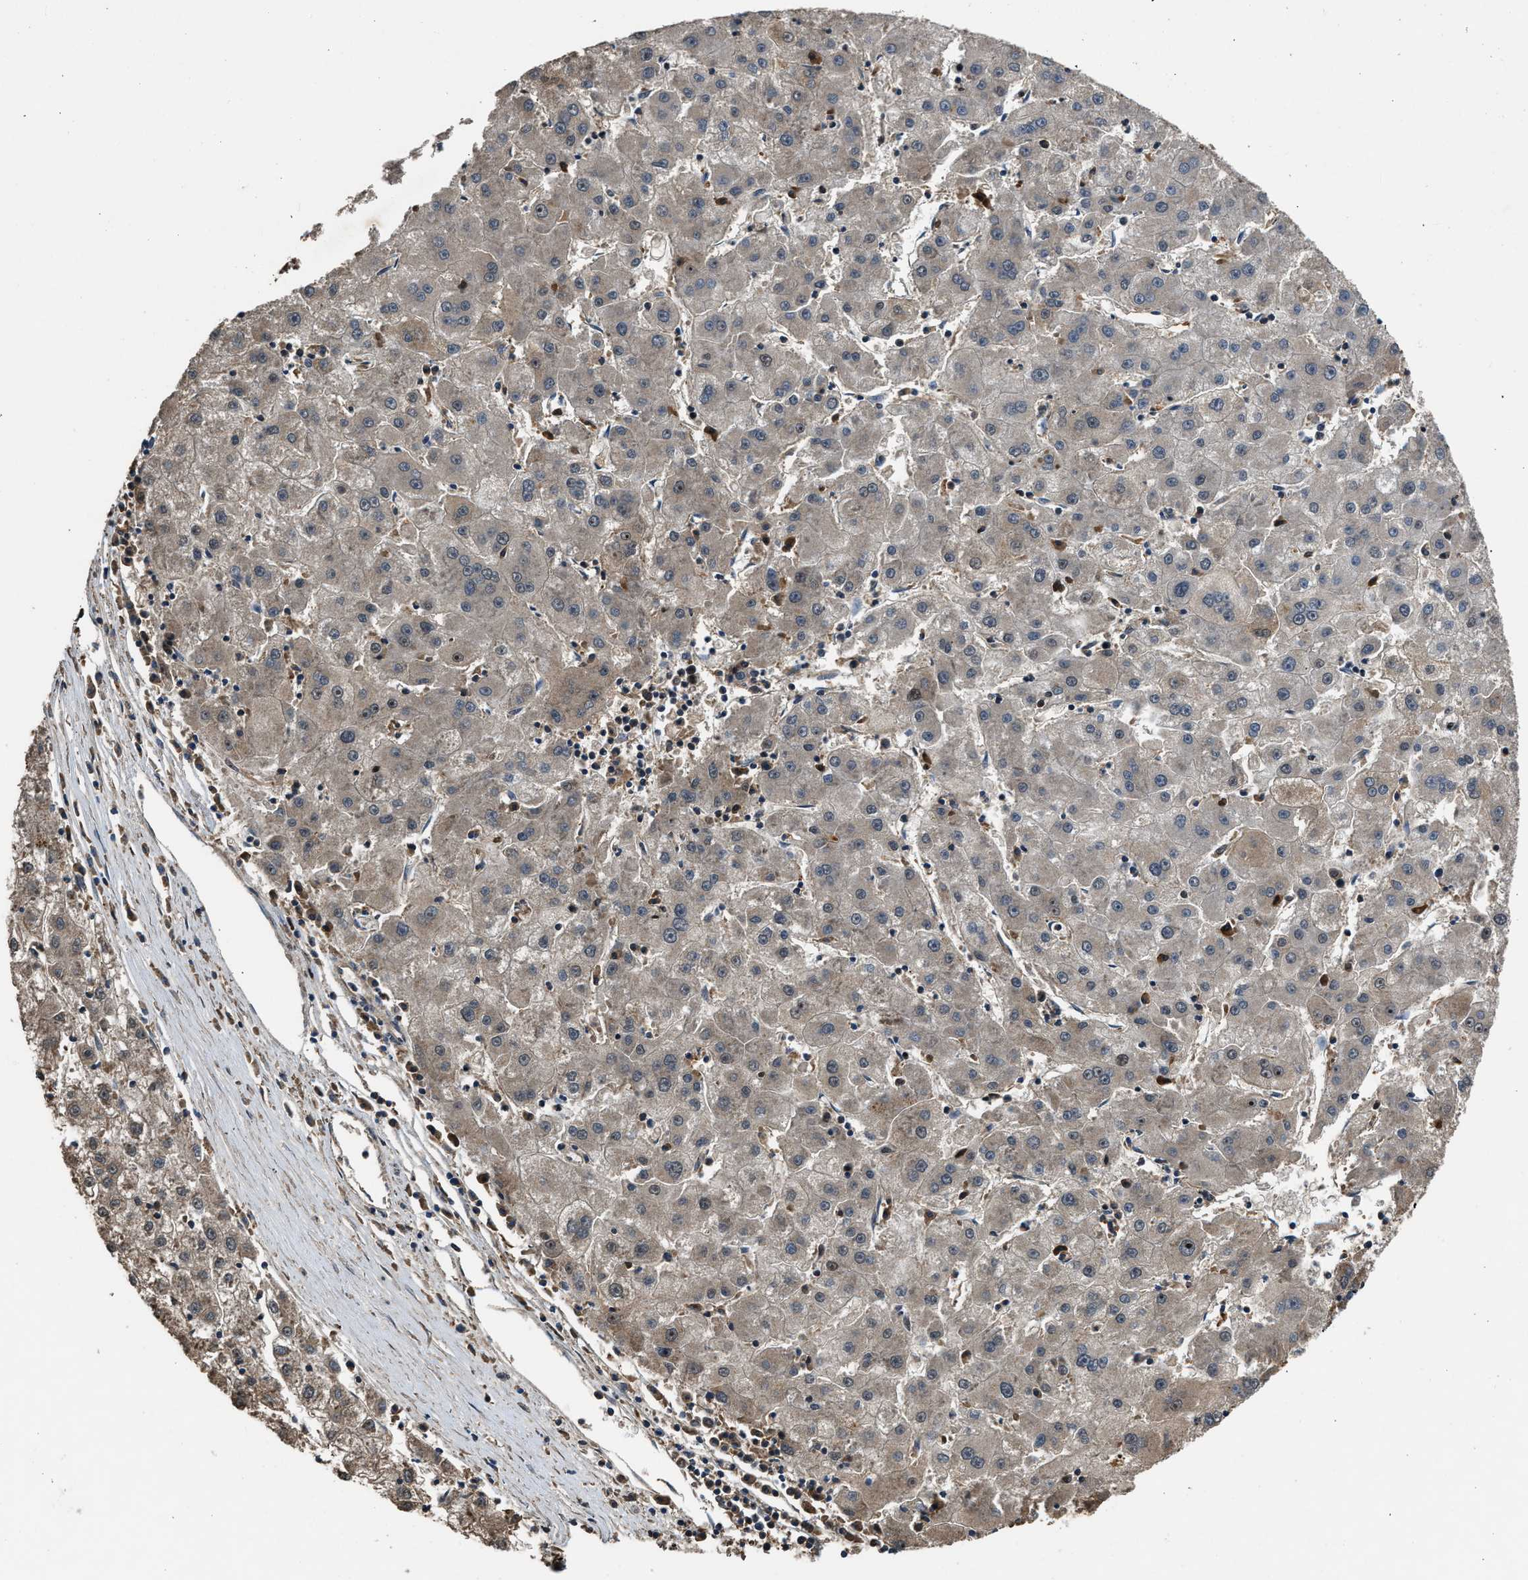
{"staining": {"intensity": "weak", "quantity": "25%-75%", "location": "cytoplasmic/membranous"}, "tissue": "liver cancer", "cell_type": "Tumor cells", "image_type": "cancer", "snomed": [{"axis": "morphology", "description": "Carcinoma, Hepatocellular, NOS"}, {"axis": "topography", "description": "Liver"}], "caption": "An image of liver cancer stained for a protein shows weak cytoplasmic/membranous brown staining in tumor cells.", "gene": "SLC15A4", "patient": {"sex": "male", "age": 72}}